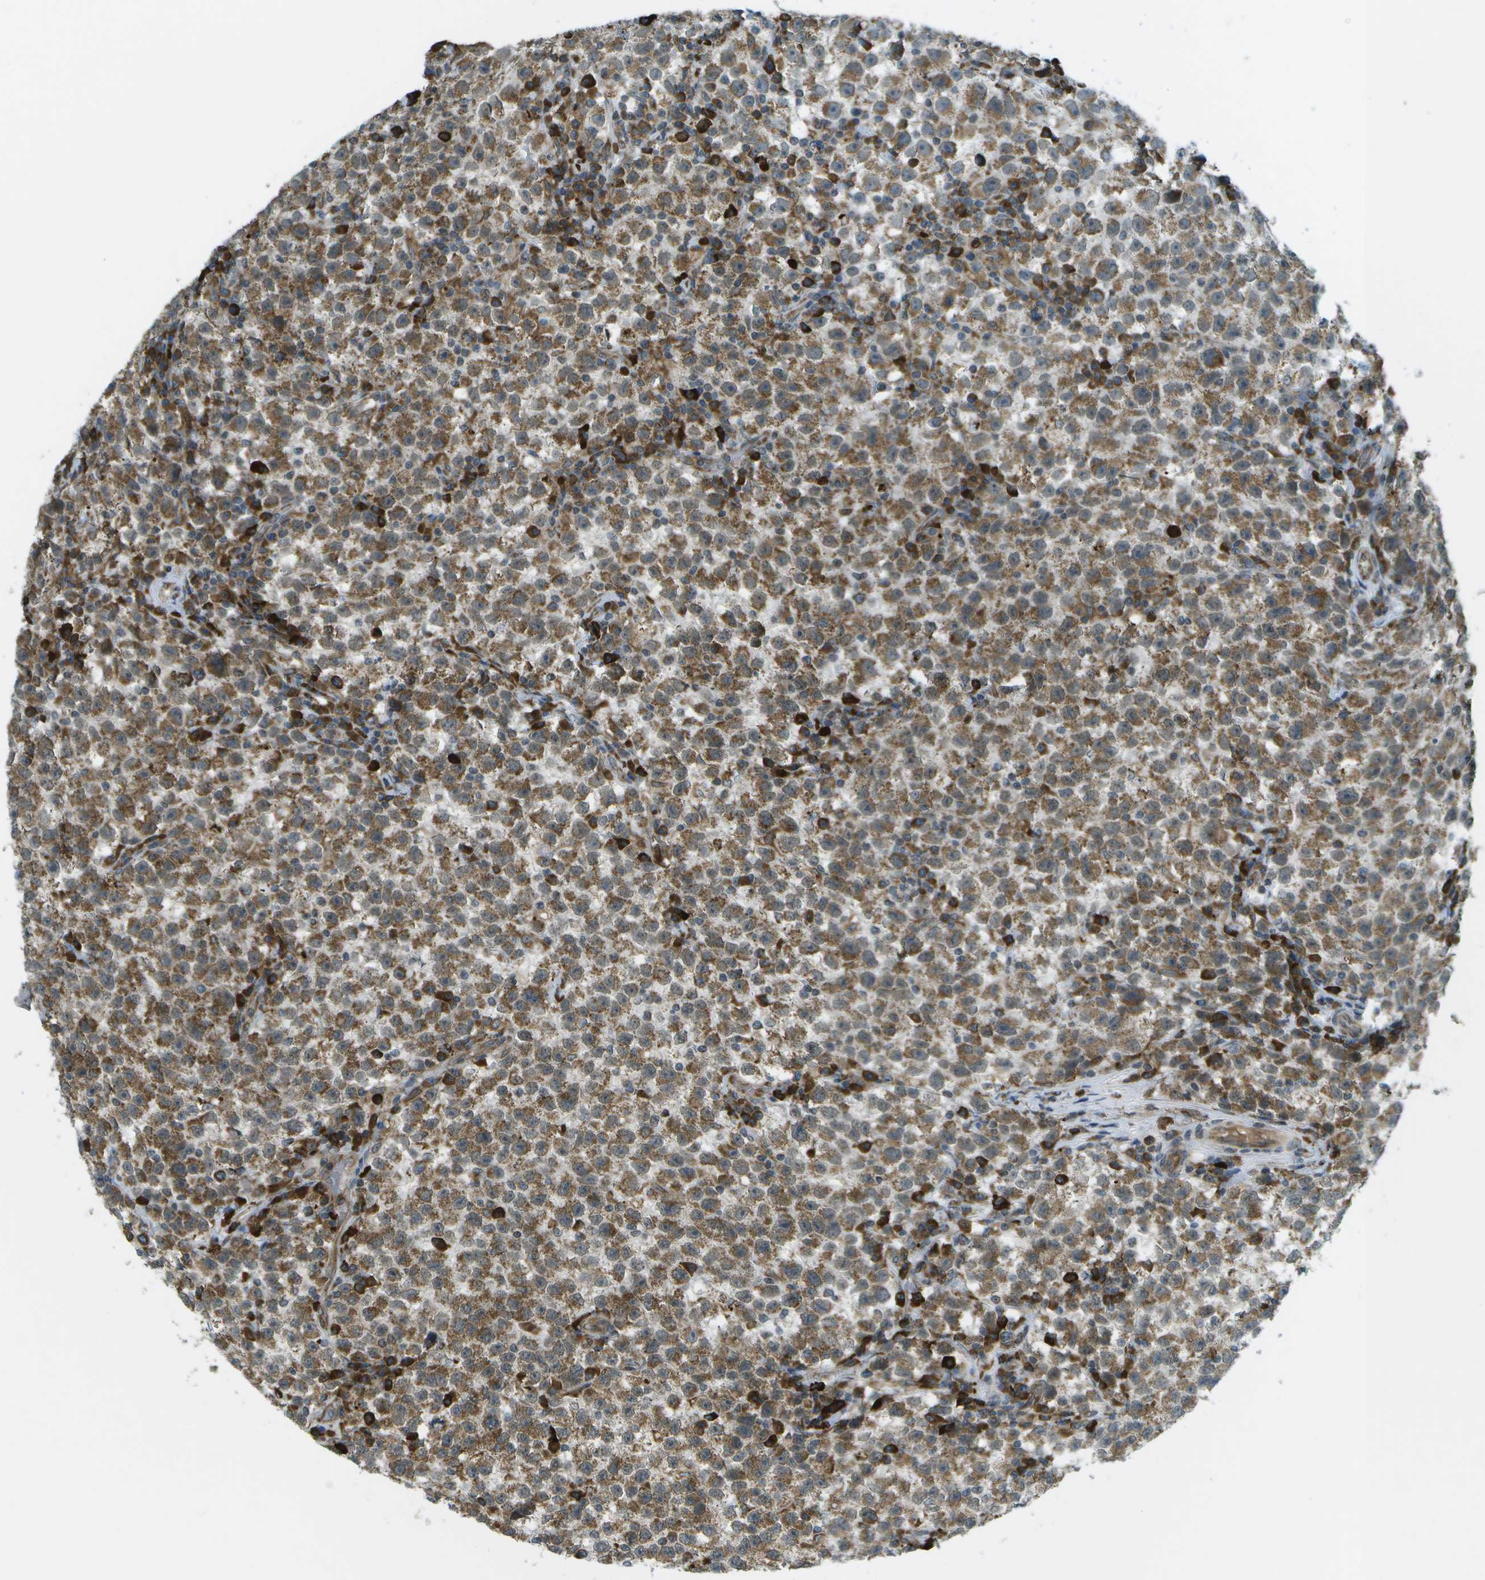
{"staining": {"intensity": "moderate", "quantity": ">75%", "location": "cytoplasmic/membranous"}, "tissue": "testis cancer", "cell_type": "Tumor cells", "image_type": "cancer", "snomed": [{"axis": "morphology", "description": "Seminoma, NOS"}, {"axis": "topography", "description": "Testis"}], "caption": "Immunohistochemical staining of testis seminoma demonstrates moderate cytoplasmic/membranous protein positivity in about >75% of tumor cells. The staining was performed using DAB (3,3'-diaminobenzidine) to visualize the protein expression in brown, while the nuclei were stained in blue with hematoxylin (Magnification: 20x).", "gene": "USP30", "patient": {"sex": "male", "age": 22}}